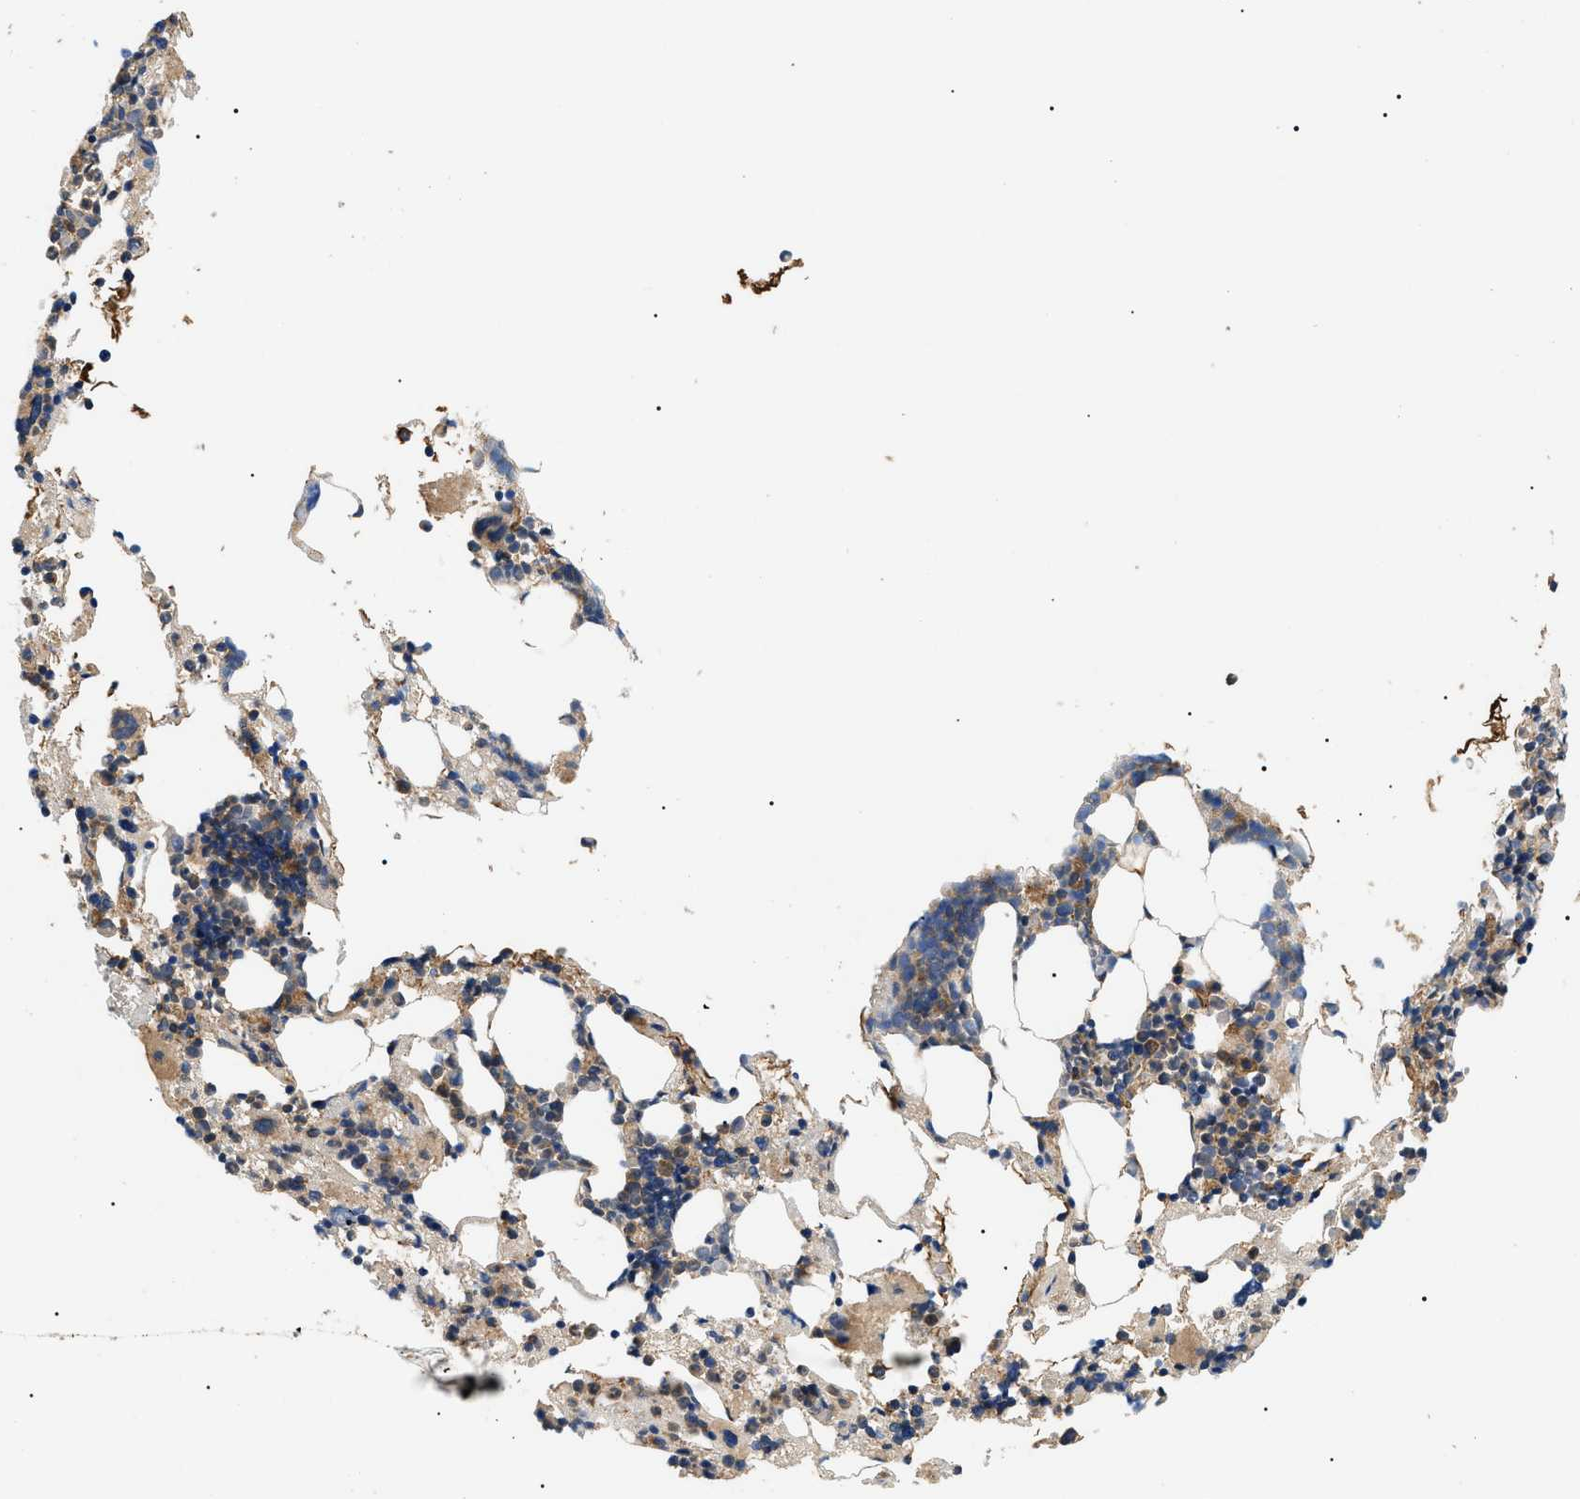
{"staining": {"intensity": "weak", "quantity": "25%-75%", "location": "cytoplasmic/membranous"}, "tissue": "bone marrow", "cell_type": "Hematopoietic cells", "image_type": "normal", "snomed": [{"axis": "morphology", "description": "Normal tissue, NOS"}, {"axis": "morphology", "description": "Inflammation, NOS"}, {"axis": "topography", "description": "Bone marrow"}], "caption": "Benign bone marrow demonstrates weak cytoplasmic/membranous expression in about 25%-75% of hematopoietic cells.", "gene": "PPM1B", "patient": {"sex": "female", "age": 64}}